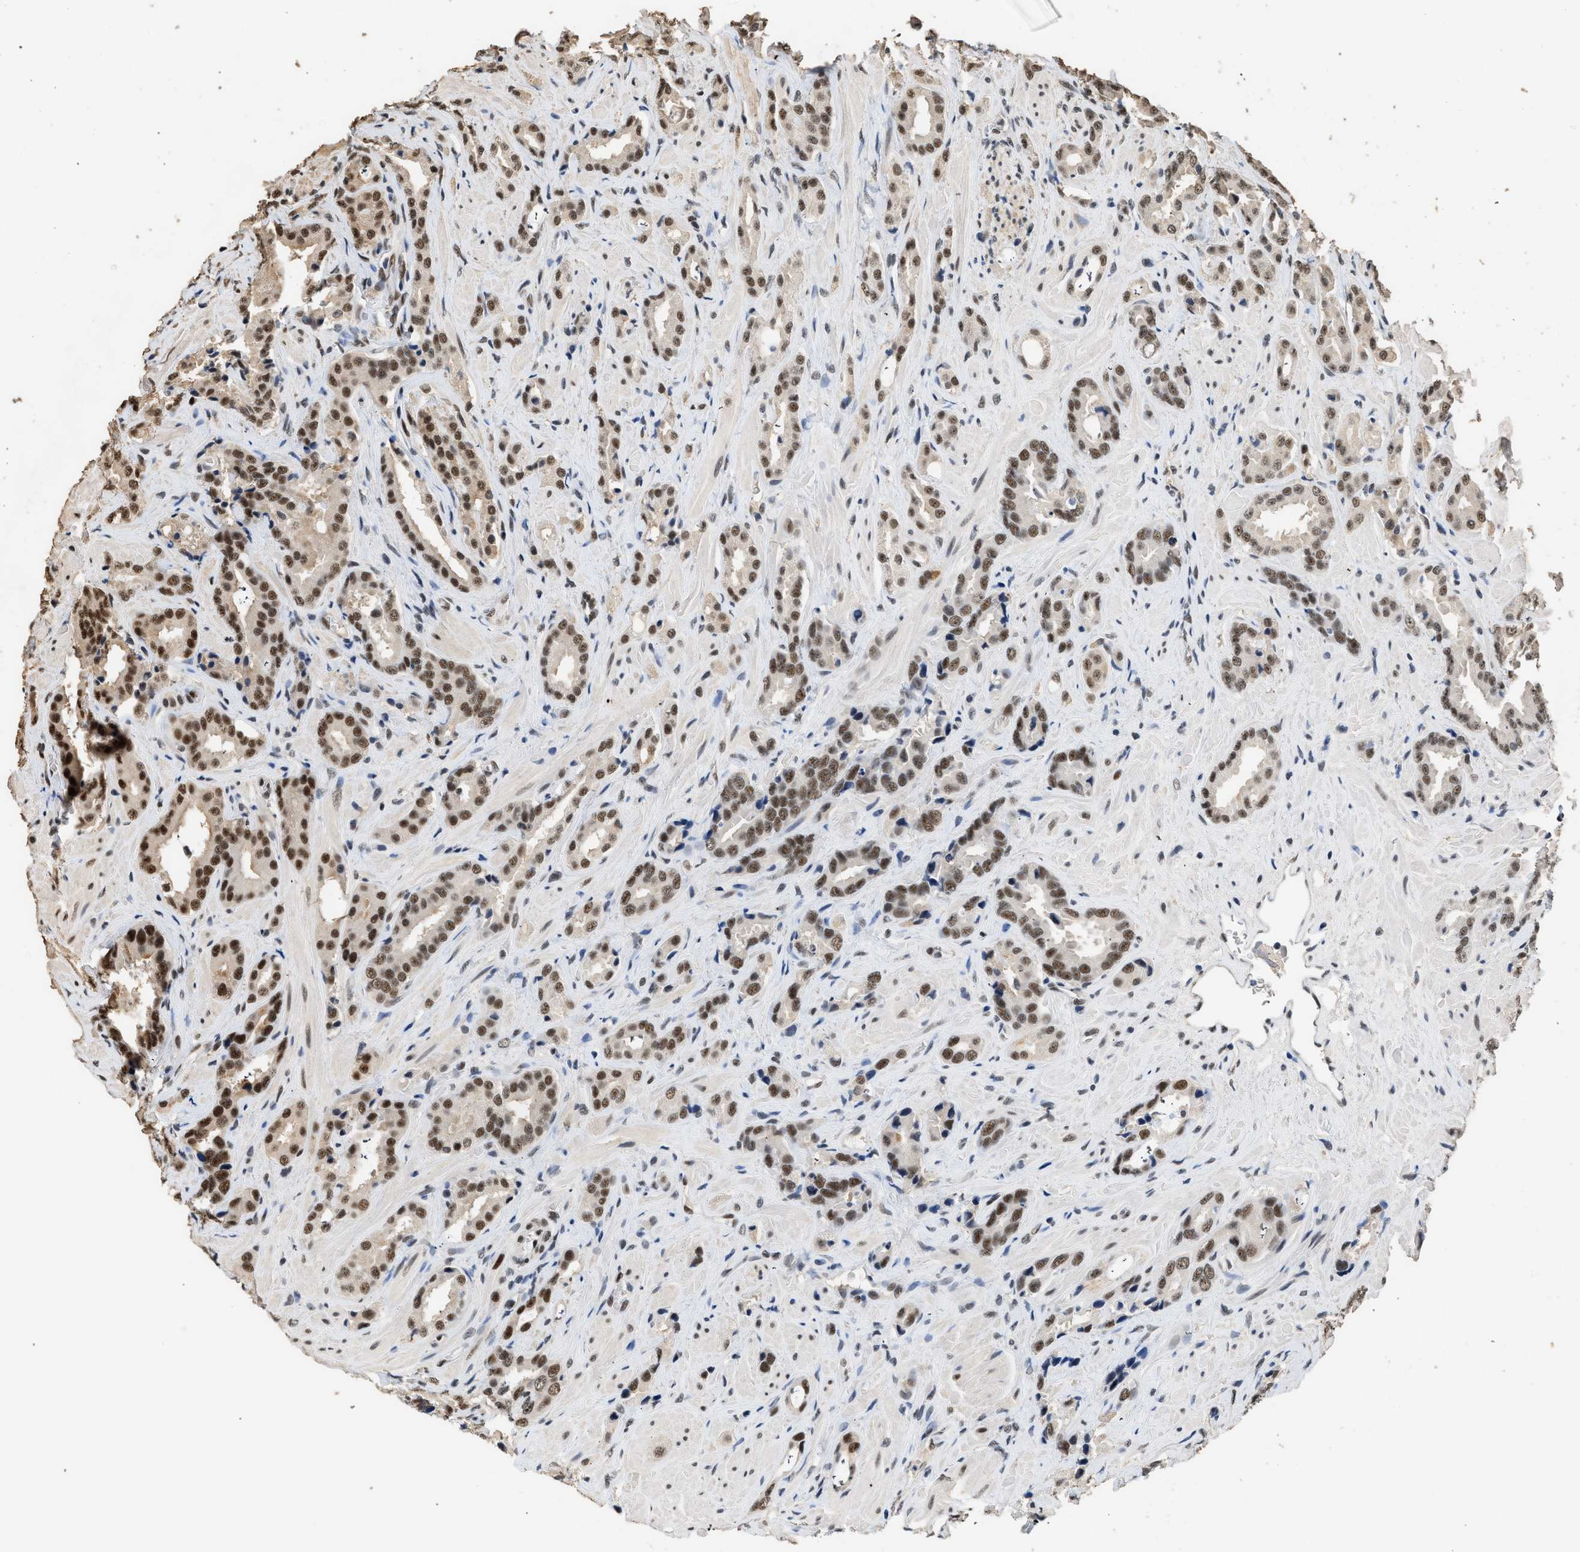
{"staining": {"intensity": "moderate", "quantity": ">75%", "location": "nuclear"}, "tissue": "prostate cancer", "cell_type": "Tumor cells", "image_type": "cancer", "snomed": [{"axis": "morphology", "description": "Adenocarcinoma, High grade"}, {"axis": "topography", "description": "Prostate"}], "caption": "An image of human prostate cancer stained for a protein demonstrates moderate nuclear brown staining in tumor cells.", "gene": "PPP4R3B", "patient": {"sex": "male", "age": 64}}